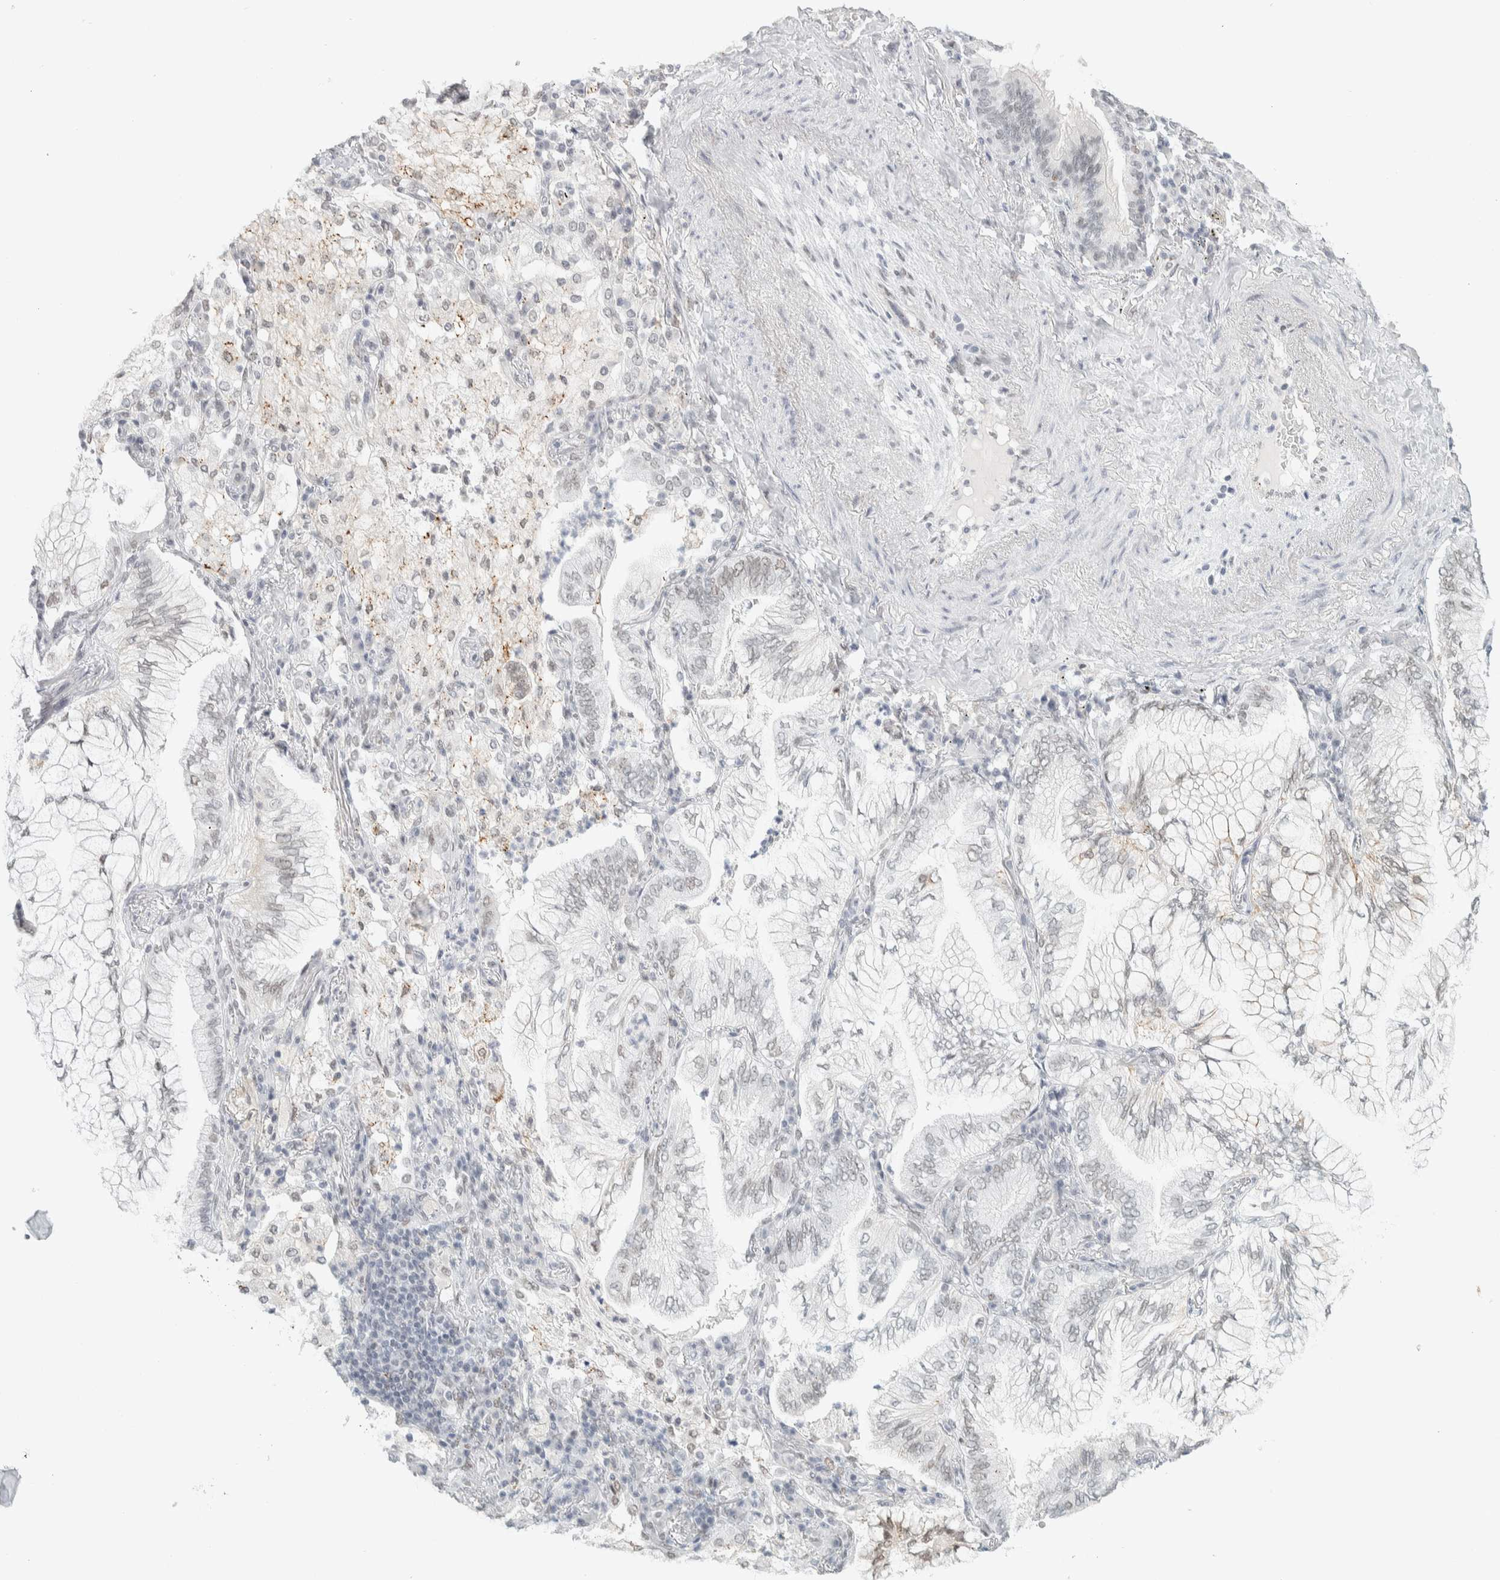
{"staining": {"intensity": "weak", "quantity": "<25%", "location": "cytoplasmic/membranous"}, "tissue": "lung cancer", "cell_type": "Tumor cells", "image_type": "cancer", "snomed": [{"axis": "morphology", "description": "Adenocarcinoma, NOS"}, {"axis": "topography", "description": "Lung"}], "caption": "Image shows no significant protein positivity in tumor cells of lung adenocarcinoma. (DAB immunohistochemistry, high magnification).", "gene": "CDH17", "patient": {"sex": "female", "age": 70}}